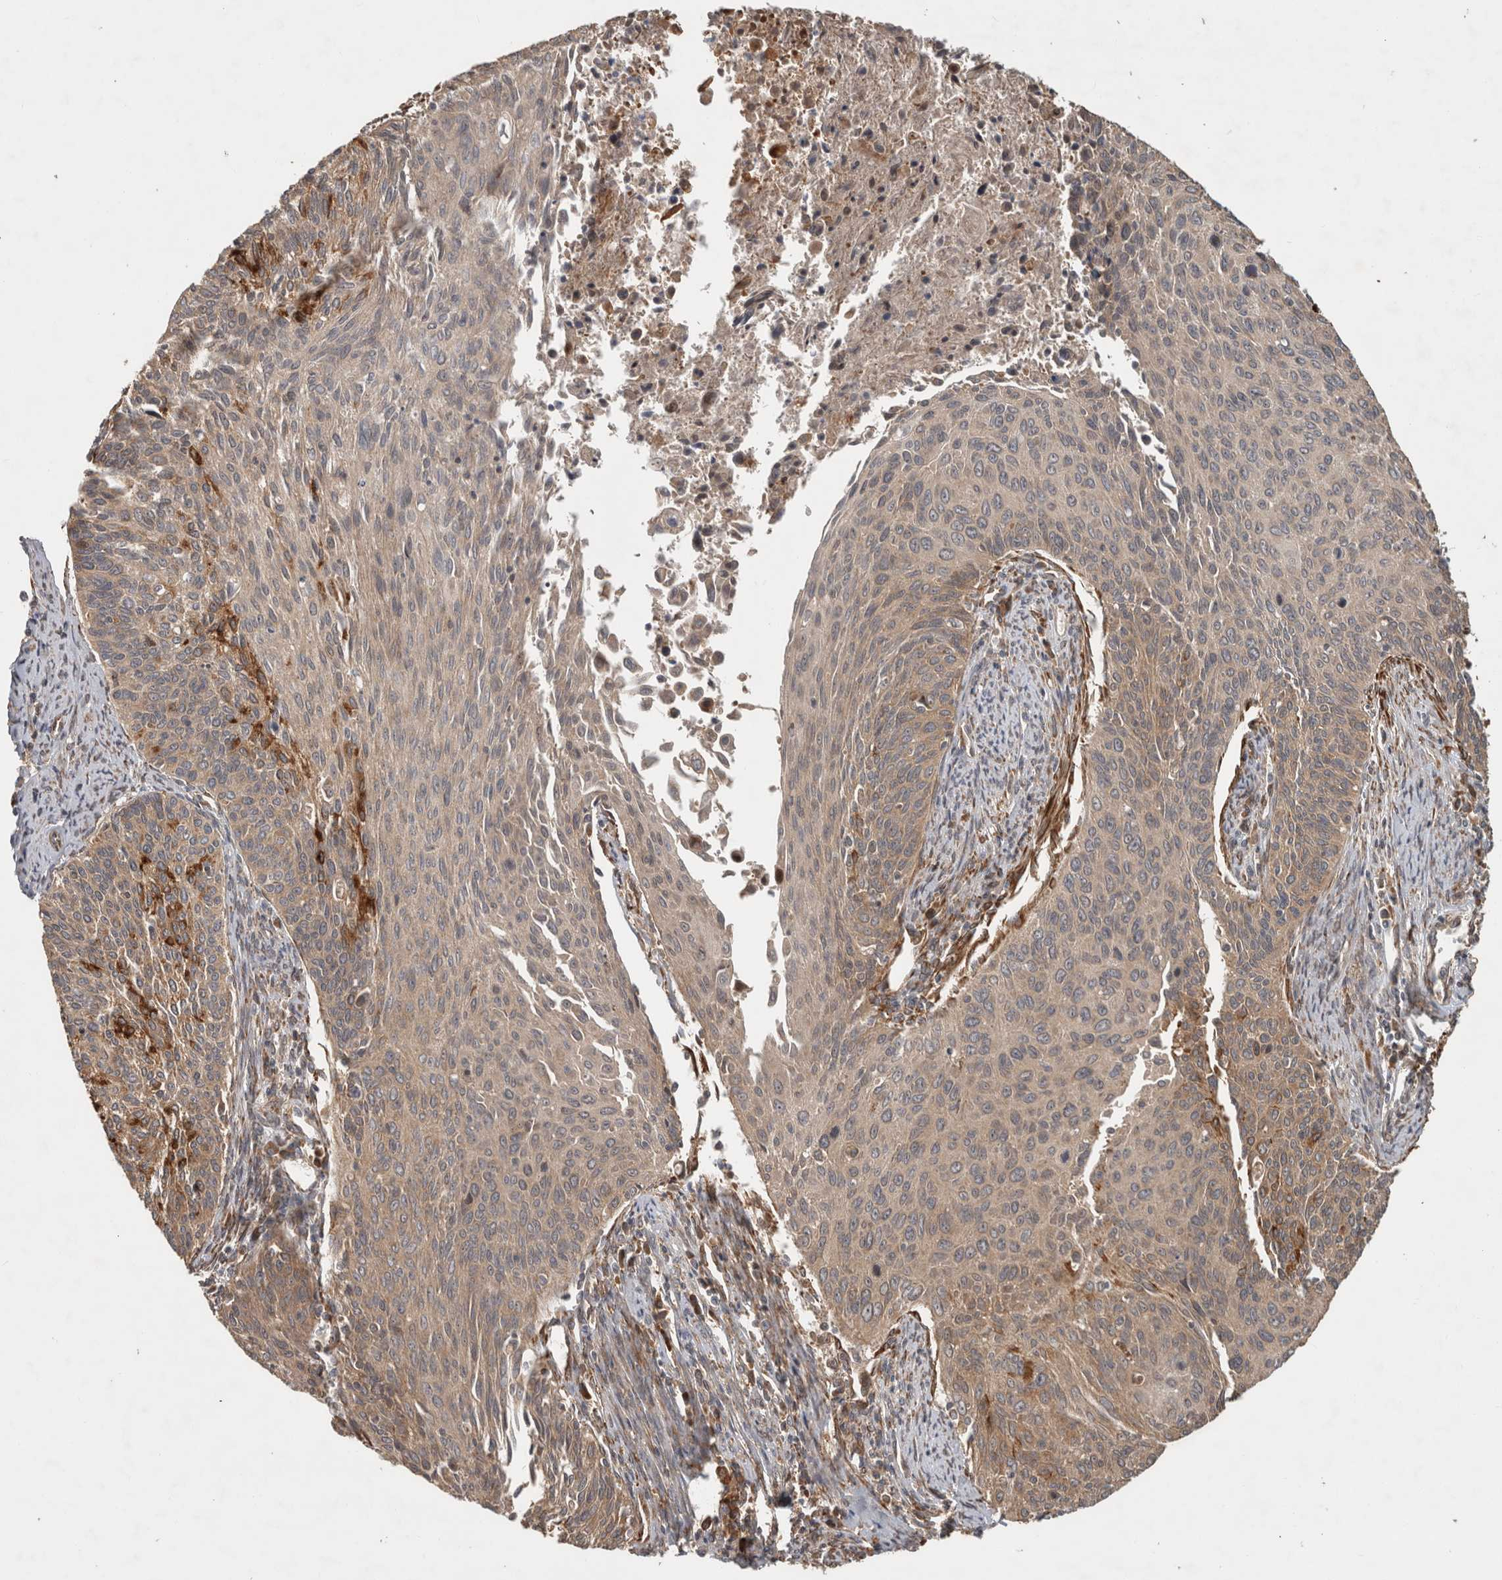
{"staining": {"intensity": "weak", "quantity": ">75%", "location": "cytoplasmic/membranous"}, "tissue": "cervical cancer", "cell_type": "Tumor cells", "image_type": "cancer", "snomed": [{"axis": "morphology", "description": "Squamous cell carcinoma, NOS"}, {"axis": "topography", "description": "Cervix"}], "caption": "The histopathology image shows a brown stain indicating the presence of a protein in the cytoplasmic/membranous of tumor cells in cervical squamous cell carcinoma. The protein of interest is shown in brown color, while the nuclei are stained blue.", "gene": "TUBD1", "patient": {"sex": "female", "age": 55}}